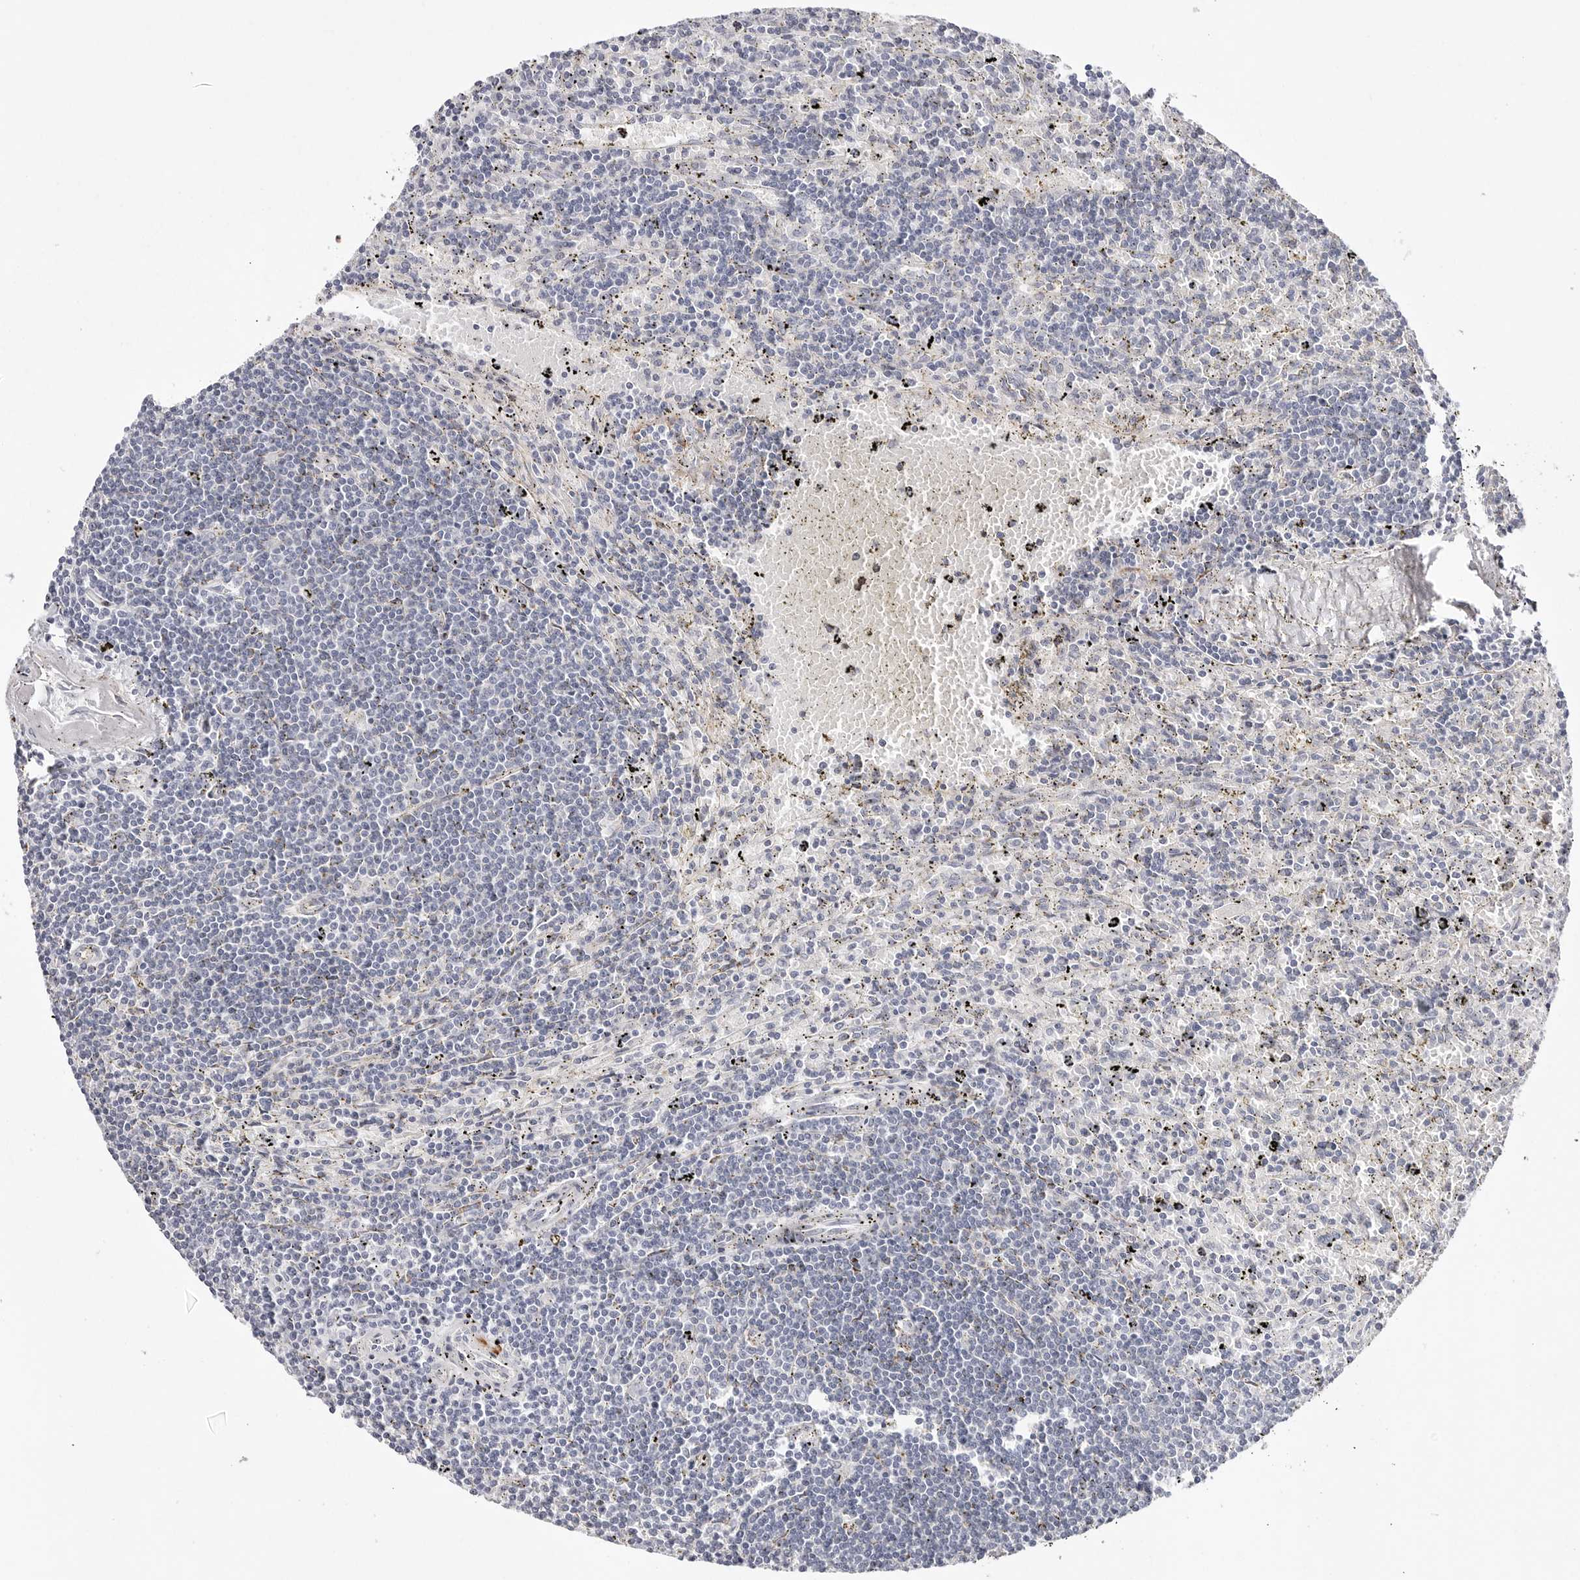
{"staining": {"intensity": "negative", "quantity": "none", "location": "none"}, "tissue": "lymphoma", "cell_type": "Tumor cells", "image_type": "cancer", "snomed": [{"axis": "morphology", "description": "Malignant lymphoma, non-Hodgkin's type, Low grade"}, {"axis": "topography", "description": "Spleen"}], "caption": "Immunohistochemical staining of human lymphoma demonstrates no significant staining in tumor cells.", "gene": "ELP3", "patient": {"sex": "male", "age": 76}}